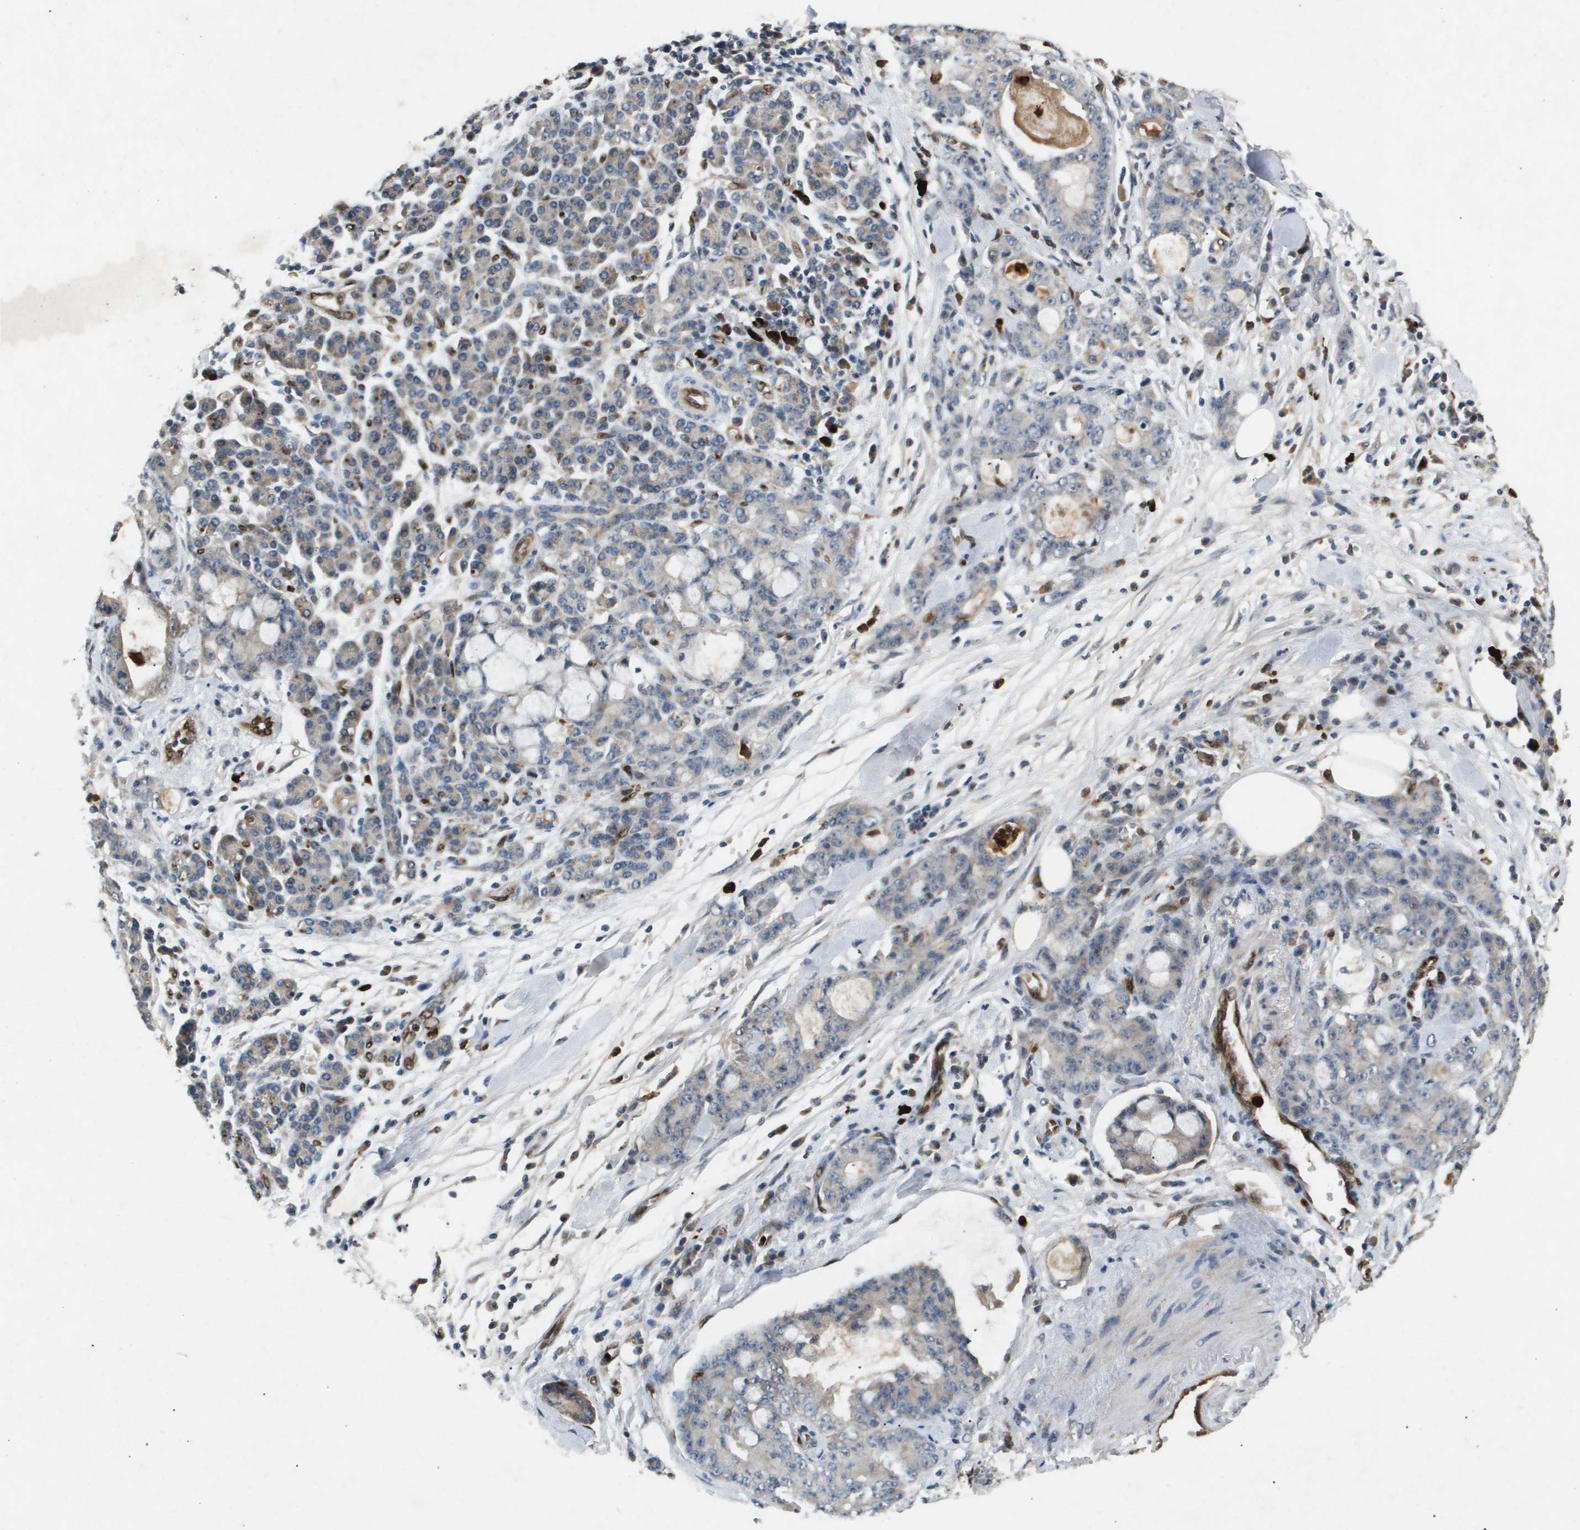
{"staining": {"intensity": "weak", "quantity": "<25%", "location": "cytoplasmic/membranous"}, "tissue": "pancreatic cancer", "cell_type": "Tumor cells", "image_type": "cancer", "snomed": [{"axis": "morphology", "description": "Adenocarcinoma, NOS"}, {"axis": "topography", "description": "Pancreas"}], "caption": "A histopathology image of pancreatic adenocarcinoma stained for a protein shows no brown staining in tumor cells.", "gene": "ERG", "patient": {"sex": "female", "age": 73}}